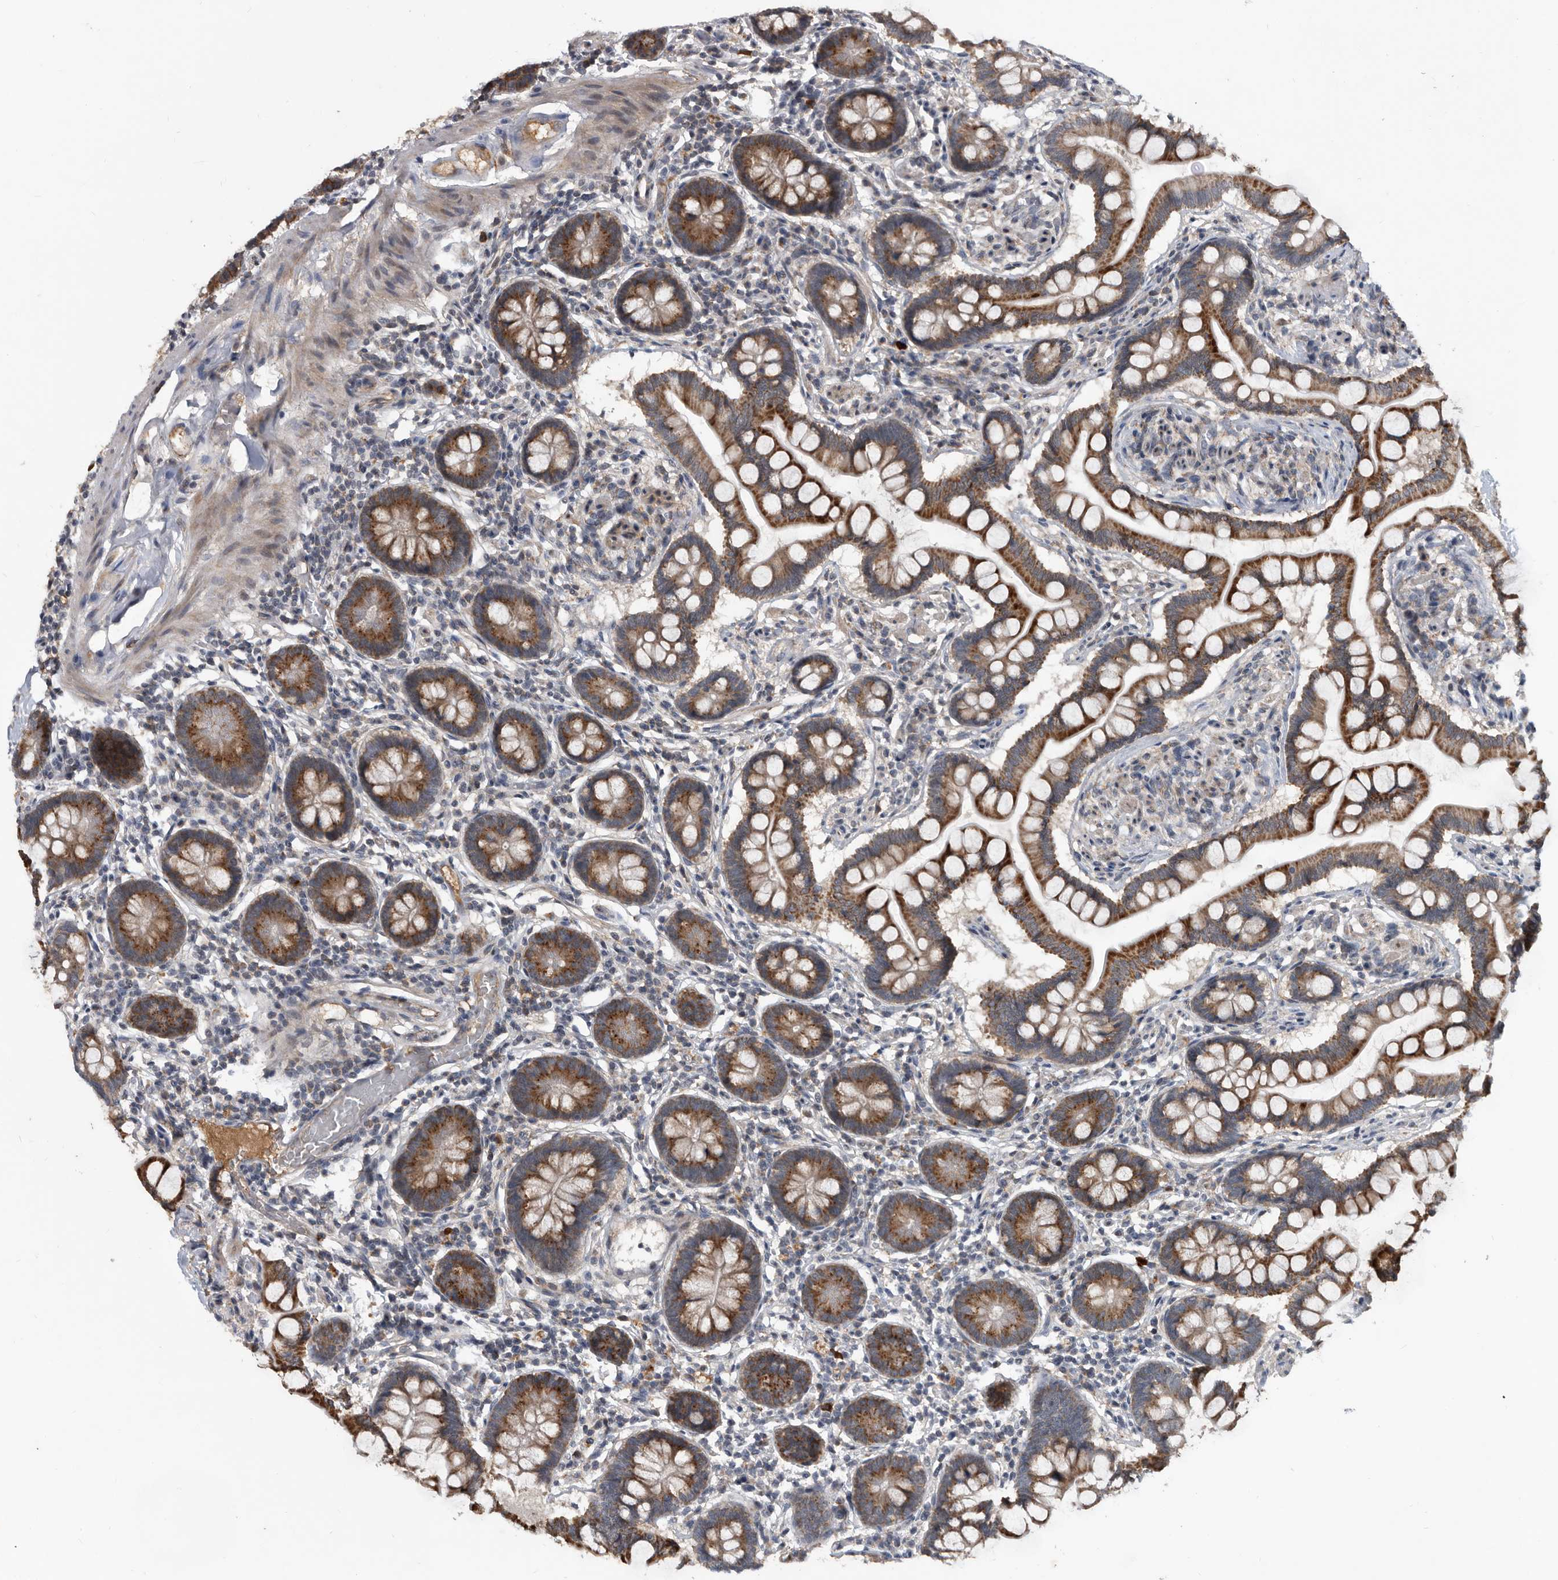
{"staining": {"intensity": "strong", "quantity": ">75%", "location": "cytoplasmic/membranous"}, "tissue": "small intestine", "cell_type": "Glandular cells", "image_type": "normal", "snomed": [{"axis": "morphology", "description": "Normal tissue, NOS"}, {"axis": "topography", "description": "Small intestine"}], "caption": "Strong cytoplasmic/membranous expression is present in approximately >75% of glandular cells in unremarkable small intestine.", "gene": "PI15", "patient": {"sex": "male", "age": 41}}